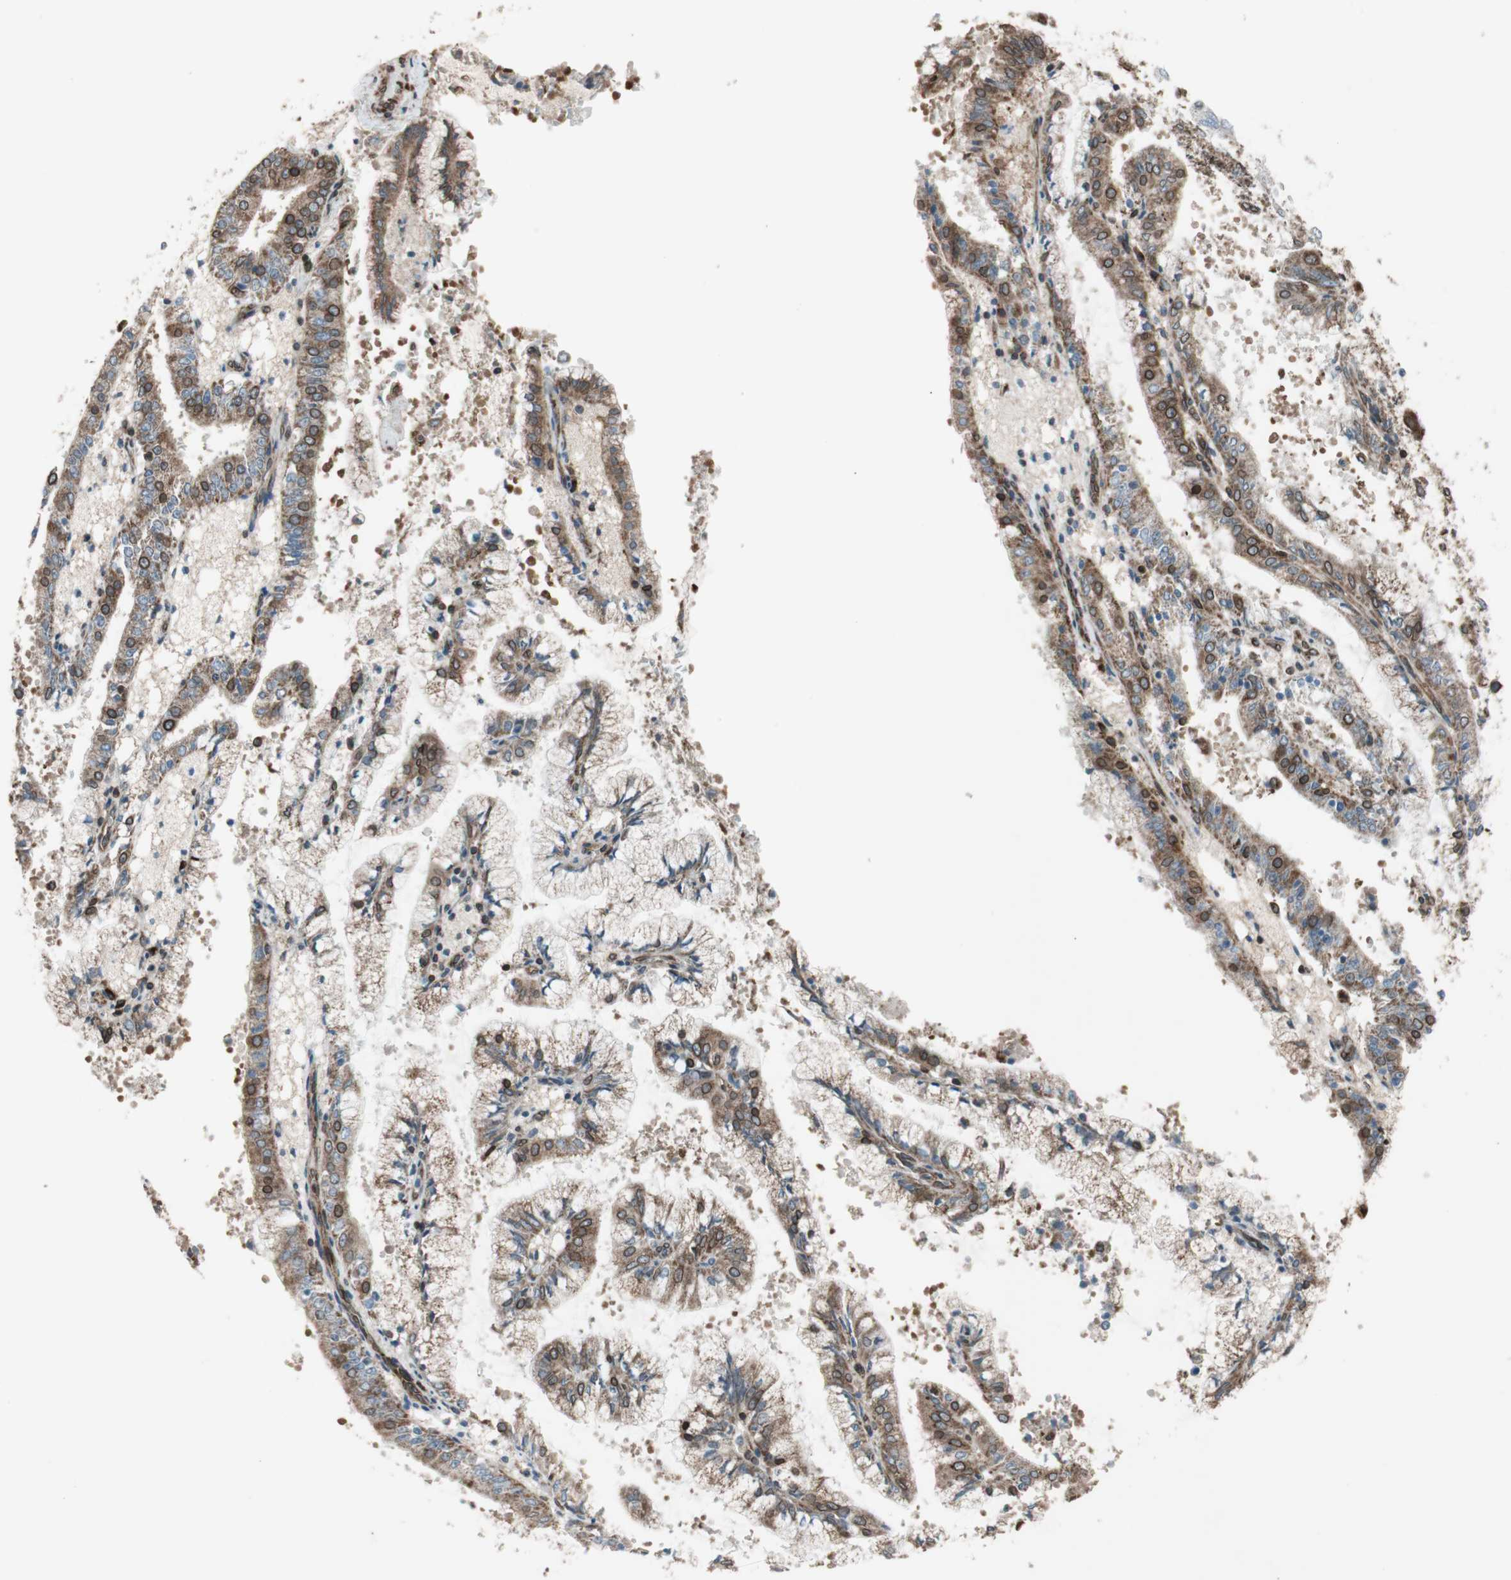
{"staining": {"intensity": "moderate", "quantity": ">75%", "location": "cytoplasmic/membranous,nuclear"}, "tissue": "endometrial cancer", "cell_type": "Tumor cells", "image_type": "cancer", "snomed": [{"axis": "morphology", "description": "Adenocarcinoma, NOS"}, {"axis": "topography", "description": "Endometrium"}], "caption": "DAB (3,3'-diaminobenzidine) immunohistochemical staining of adenocarcinoma (endometrial) displays moderate cytoplasmic/membranous and nuclear protein positivity in approximately >75% of tumor cells. The staining was performed using DAB to visualize the protein expression in brown, while the nuclei were stained in blue with hematoxylin (Magnification: 20x).", "gene": "NUP62", "patient": {"sex": "female", "age": 63}}